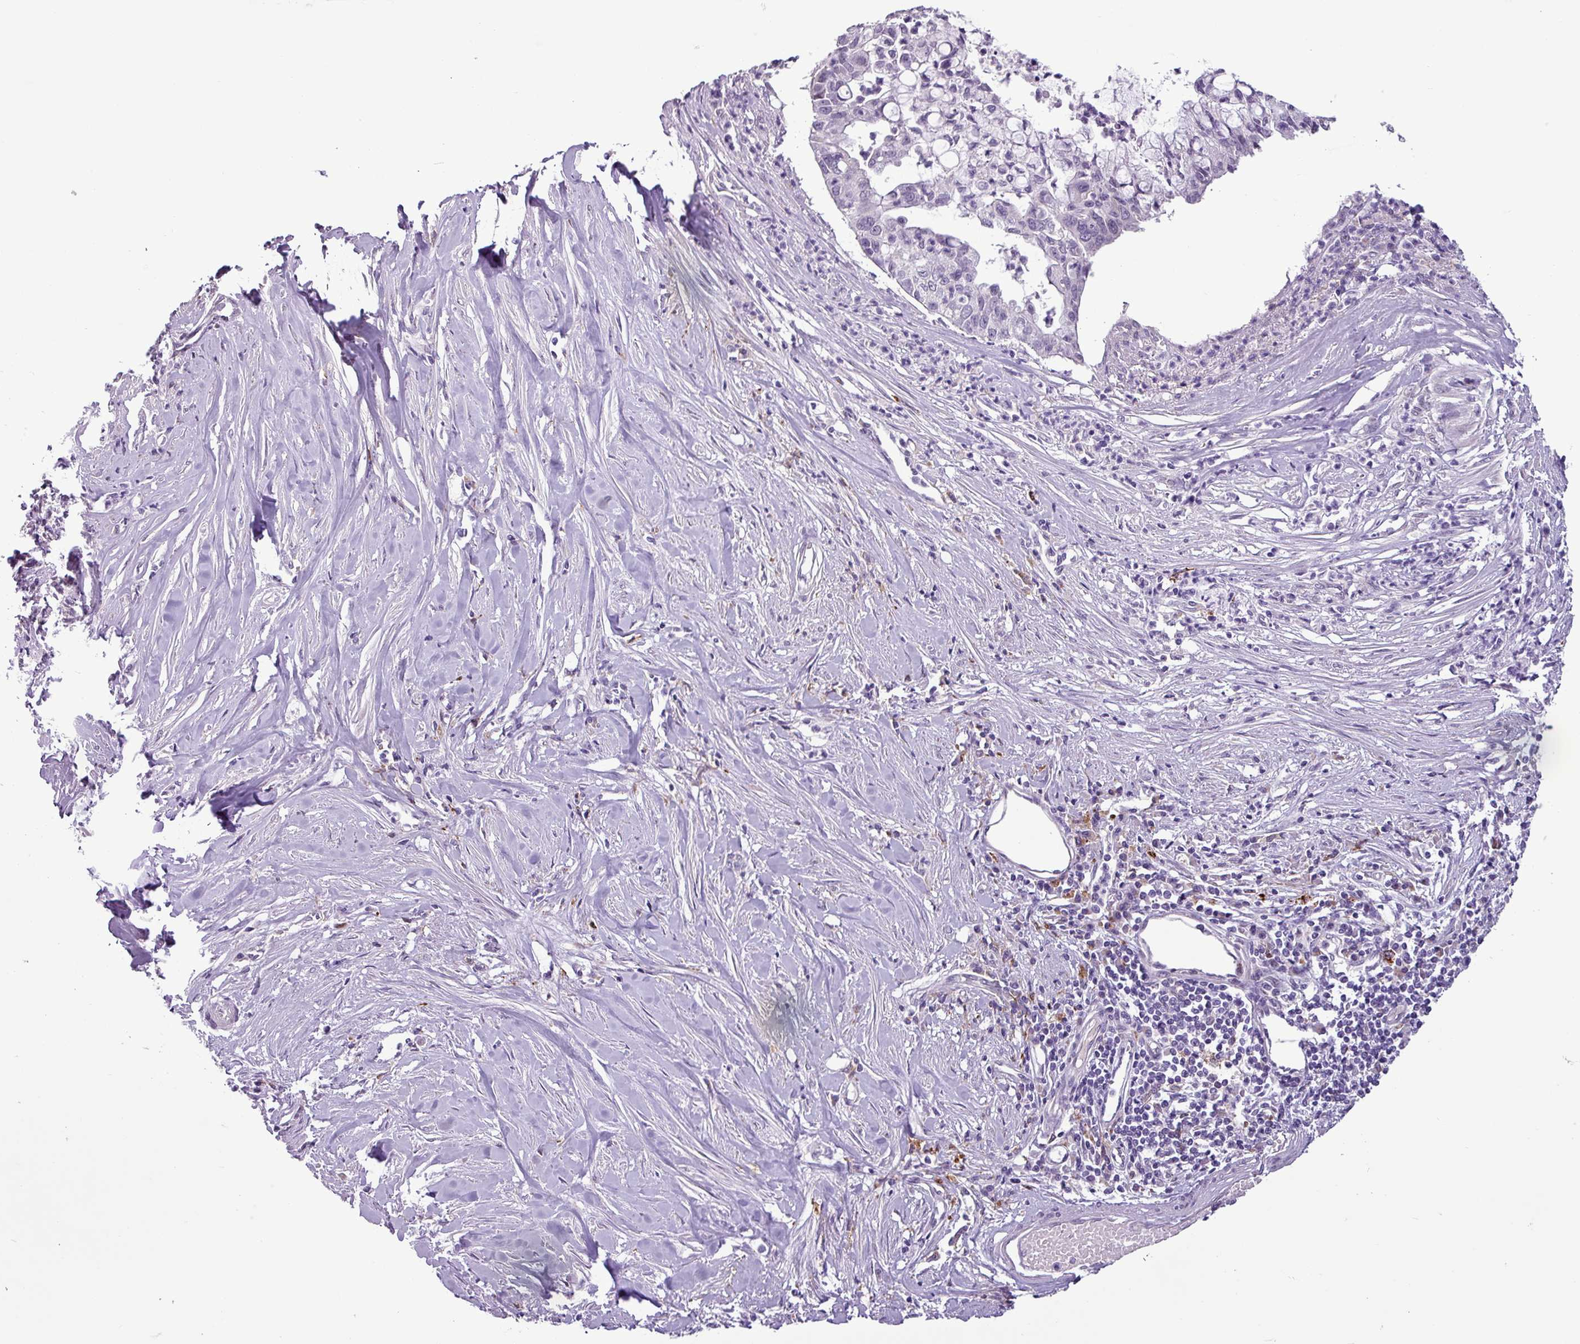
{"staining": {"intensity": "negative", "quantity": "none", "location": "none"}, "tissue": "pancreatic cancer", "cell_type": "Tumor cells", "image_type": "cancer", "snomed": [{"axis": "morphology", "description": "Adenocarcinoma, NOS"}, {"axis": "topography", "description": "Pancreas"}], "caption": "A high-resolution photomicrograph shows IHC staining of pancreatic cancer, which exhibits no significant positivity in tumor cells. The staining was performed using DAB (3,3'-diaminobenzidine) to visualize the protein expression in brown, while the nuclei were stained in blue with hematoxylin (Magnification: 20x).", "gene": "C9orf24", "patient": {"sex": "male", "age": 73}}